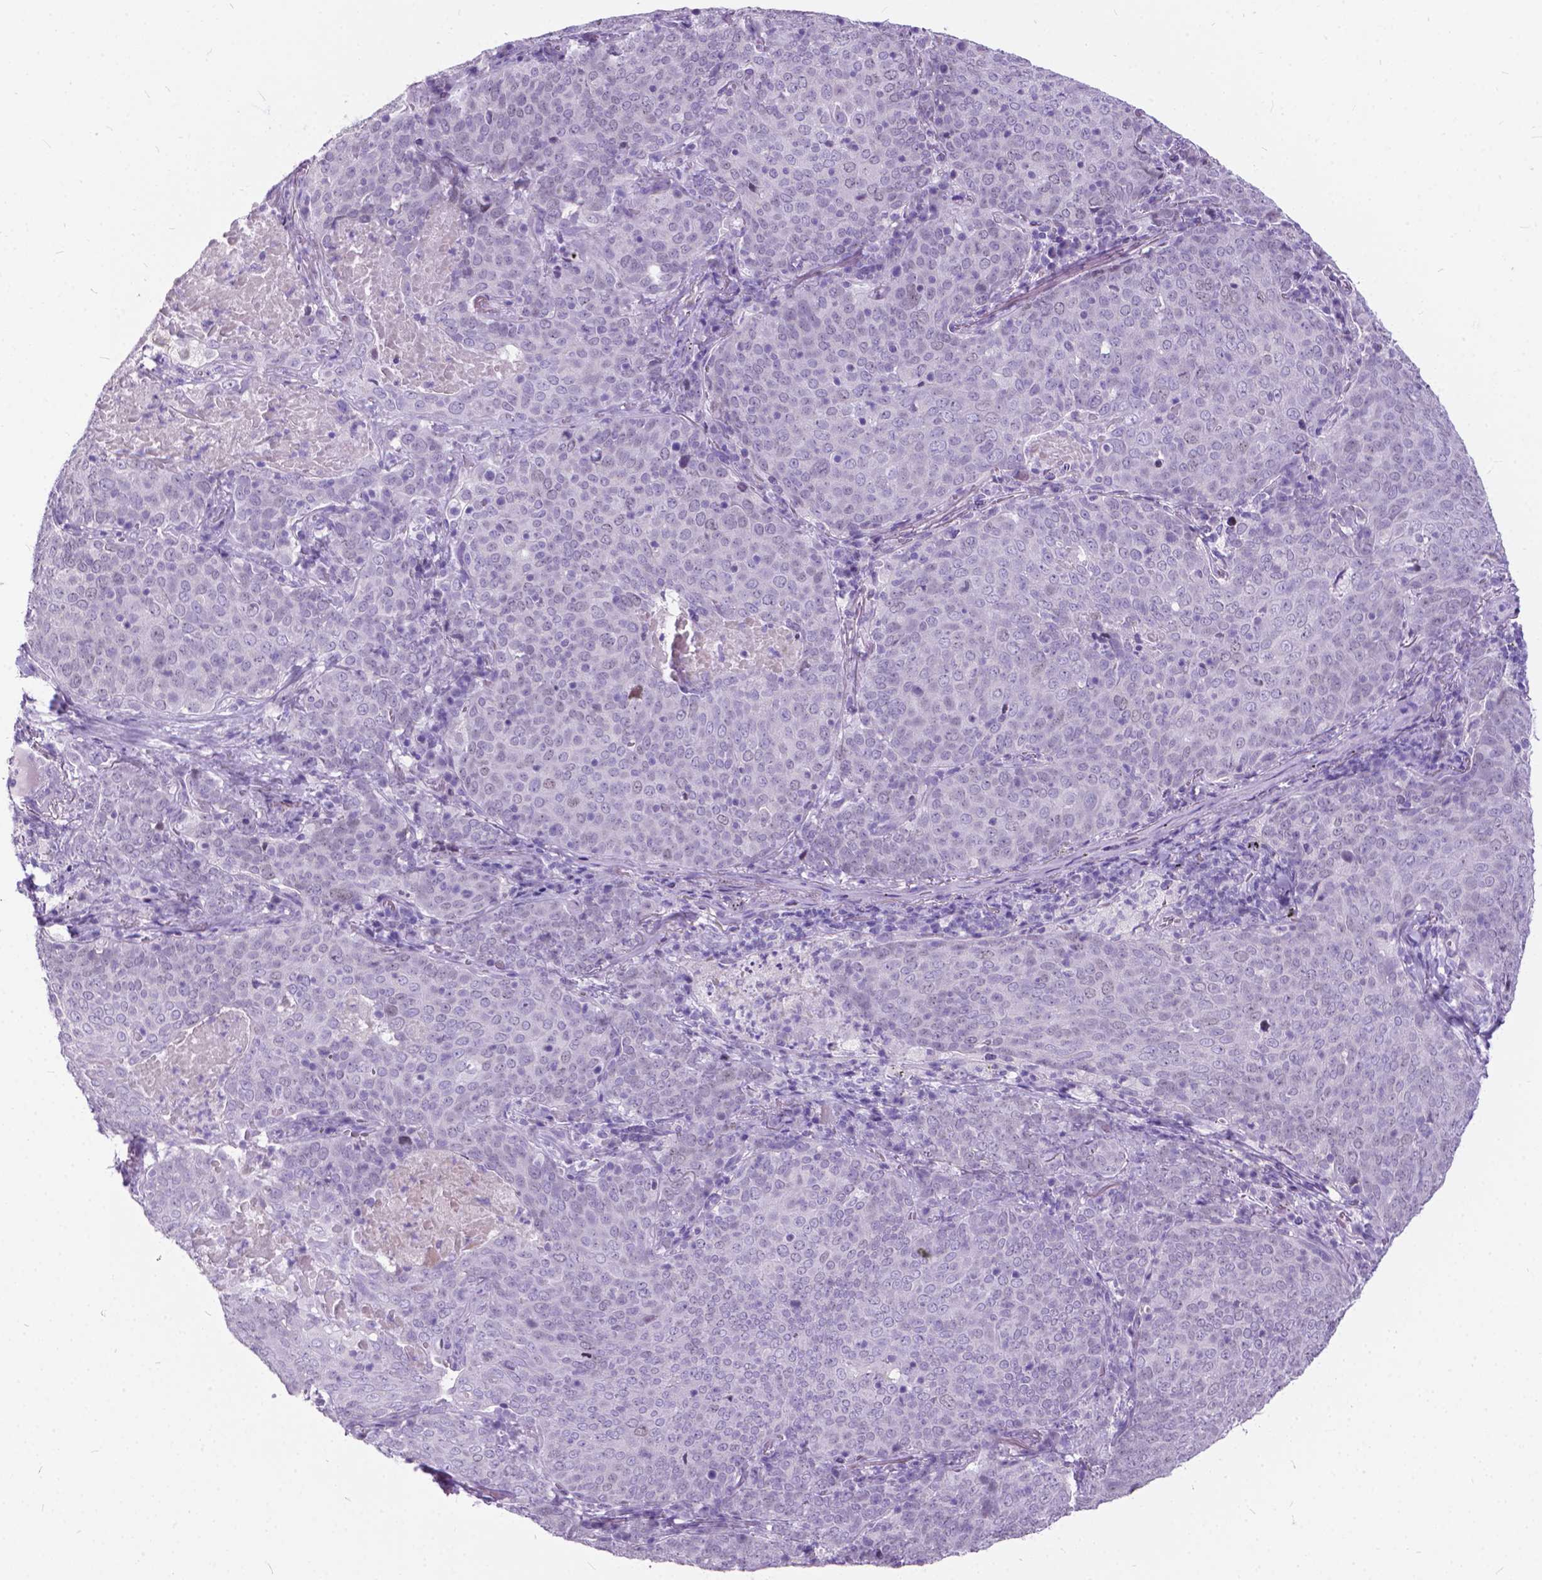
{"staining": {"intensity": "negative", "quantity": "none", "location": "none"}, "tissue": "lung cancer", "cell_type": "Tumor cells", "image_type": "cancer", "snomed": [{"axis": "morphology", "description": "Squamous cell carcinoma, NOS"}, {"axis": "topography", "description": "Lung"}], "caption": "Immunohistochemistry (IHC) image of neoplastic tissue: human lung squamous cell carcinoma stained with DAB demonstrates no significant protein expression in tumor cells.", "gene": "BSND", "patient": {"sex": "male", "age": 82}}